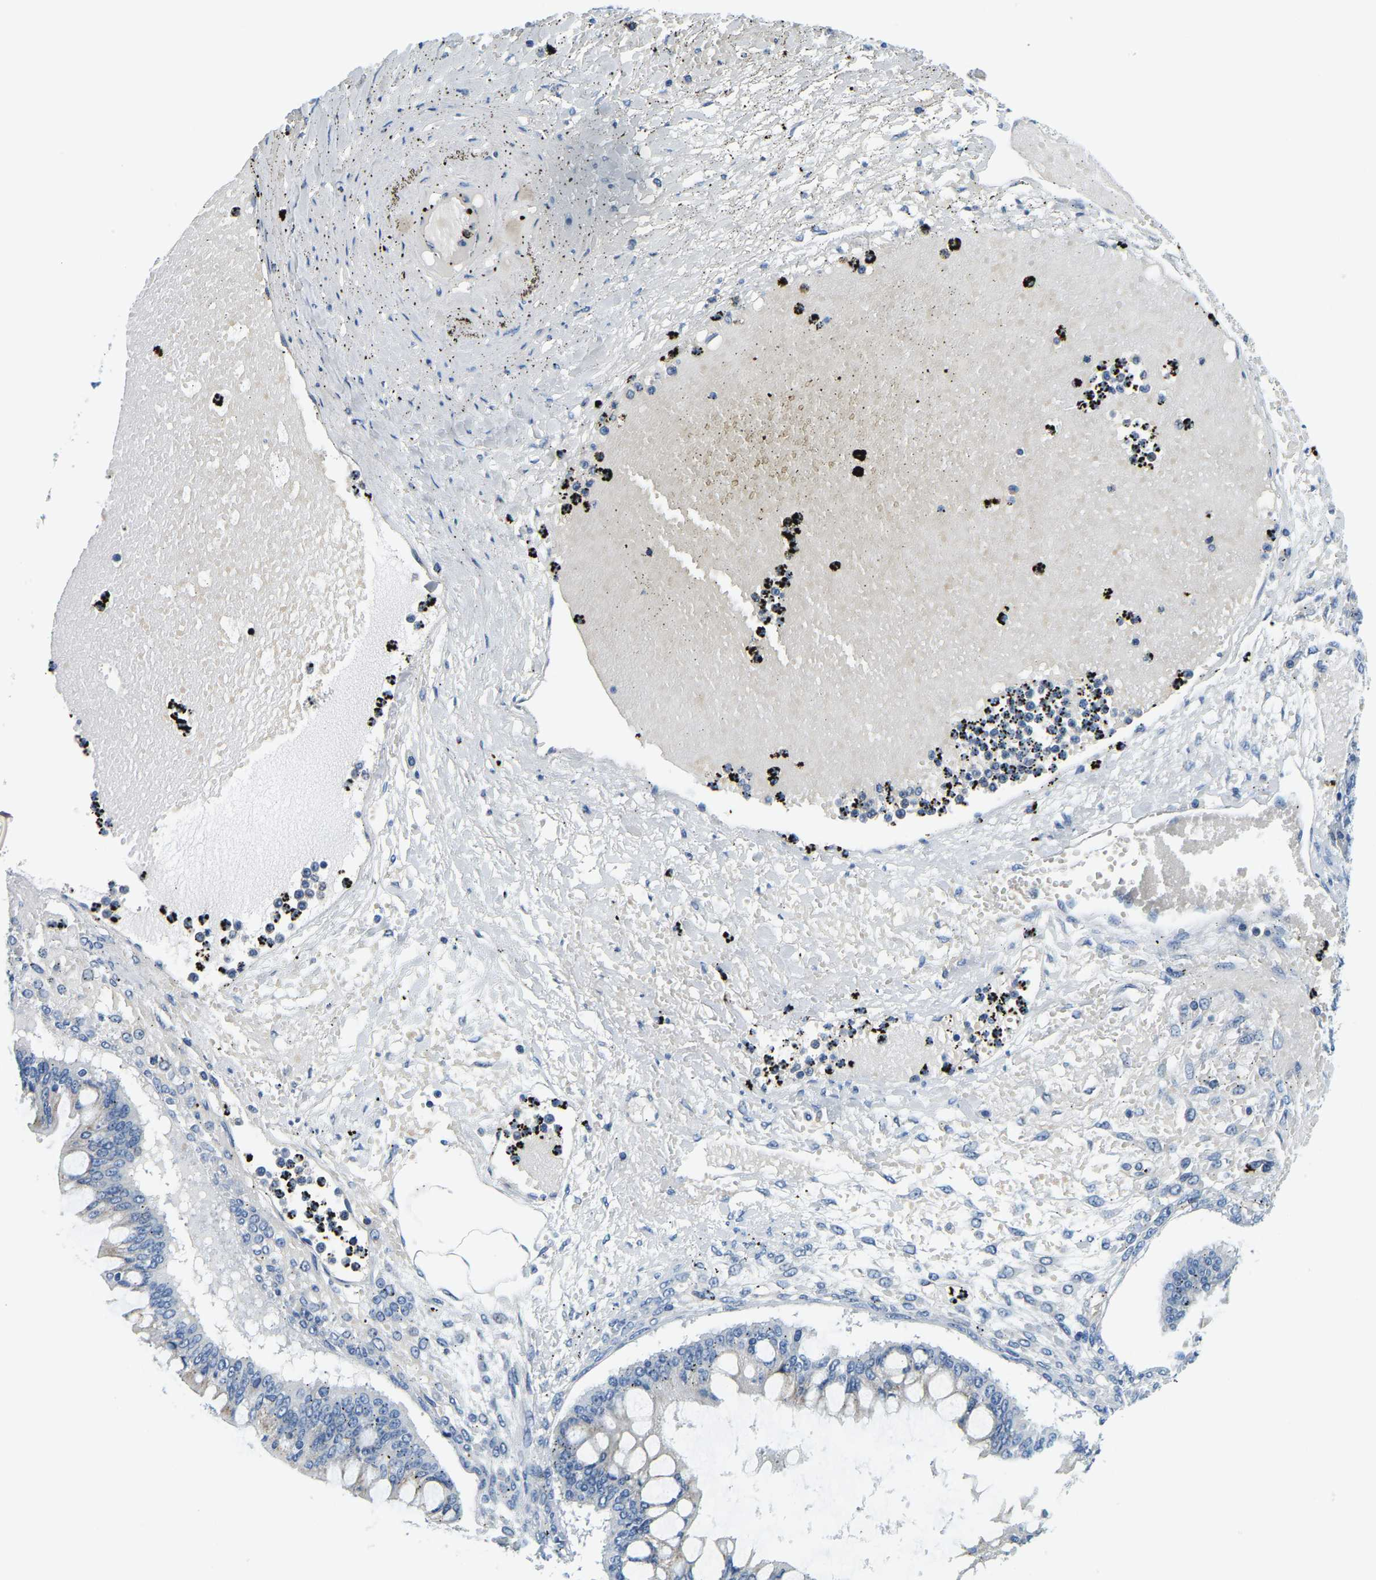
{"staining": {"intensity": "weak", "quantity": "<25%", "location": "nuclear"}, "tissue": "ovarian cancer", "cell_type": "Tumor cells", "image_type": "cancer", "snomed": [{"axis": "morphology", "description": "Cystadenocarcinoma, mucinous, NOS"}, {"axis": "topography", "description": "Ovary"}], "caption": "Histopathology image shows no protein positivity in tumor cells of mucinous cystadenocarcinoma (ovarian) tissue. (Stains: DAB (3,3'-diaminobenzidine) IHC with hematoxylin counter stain, Microscopy: brightfield microscopy at high magnification).", "gene": "RRP1", "patient": {"sex": "female", "age": 73}}